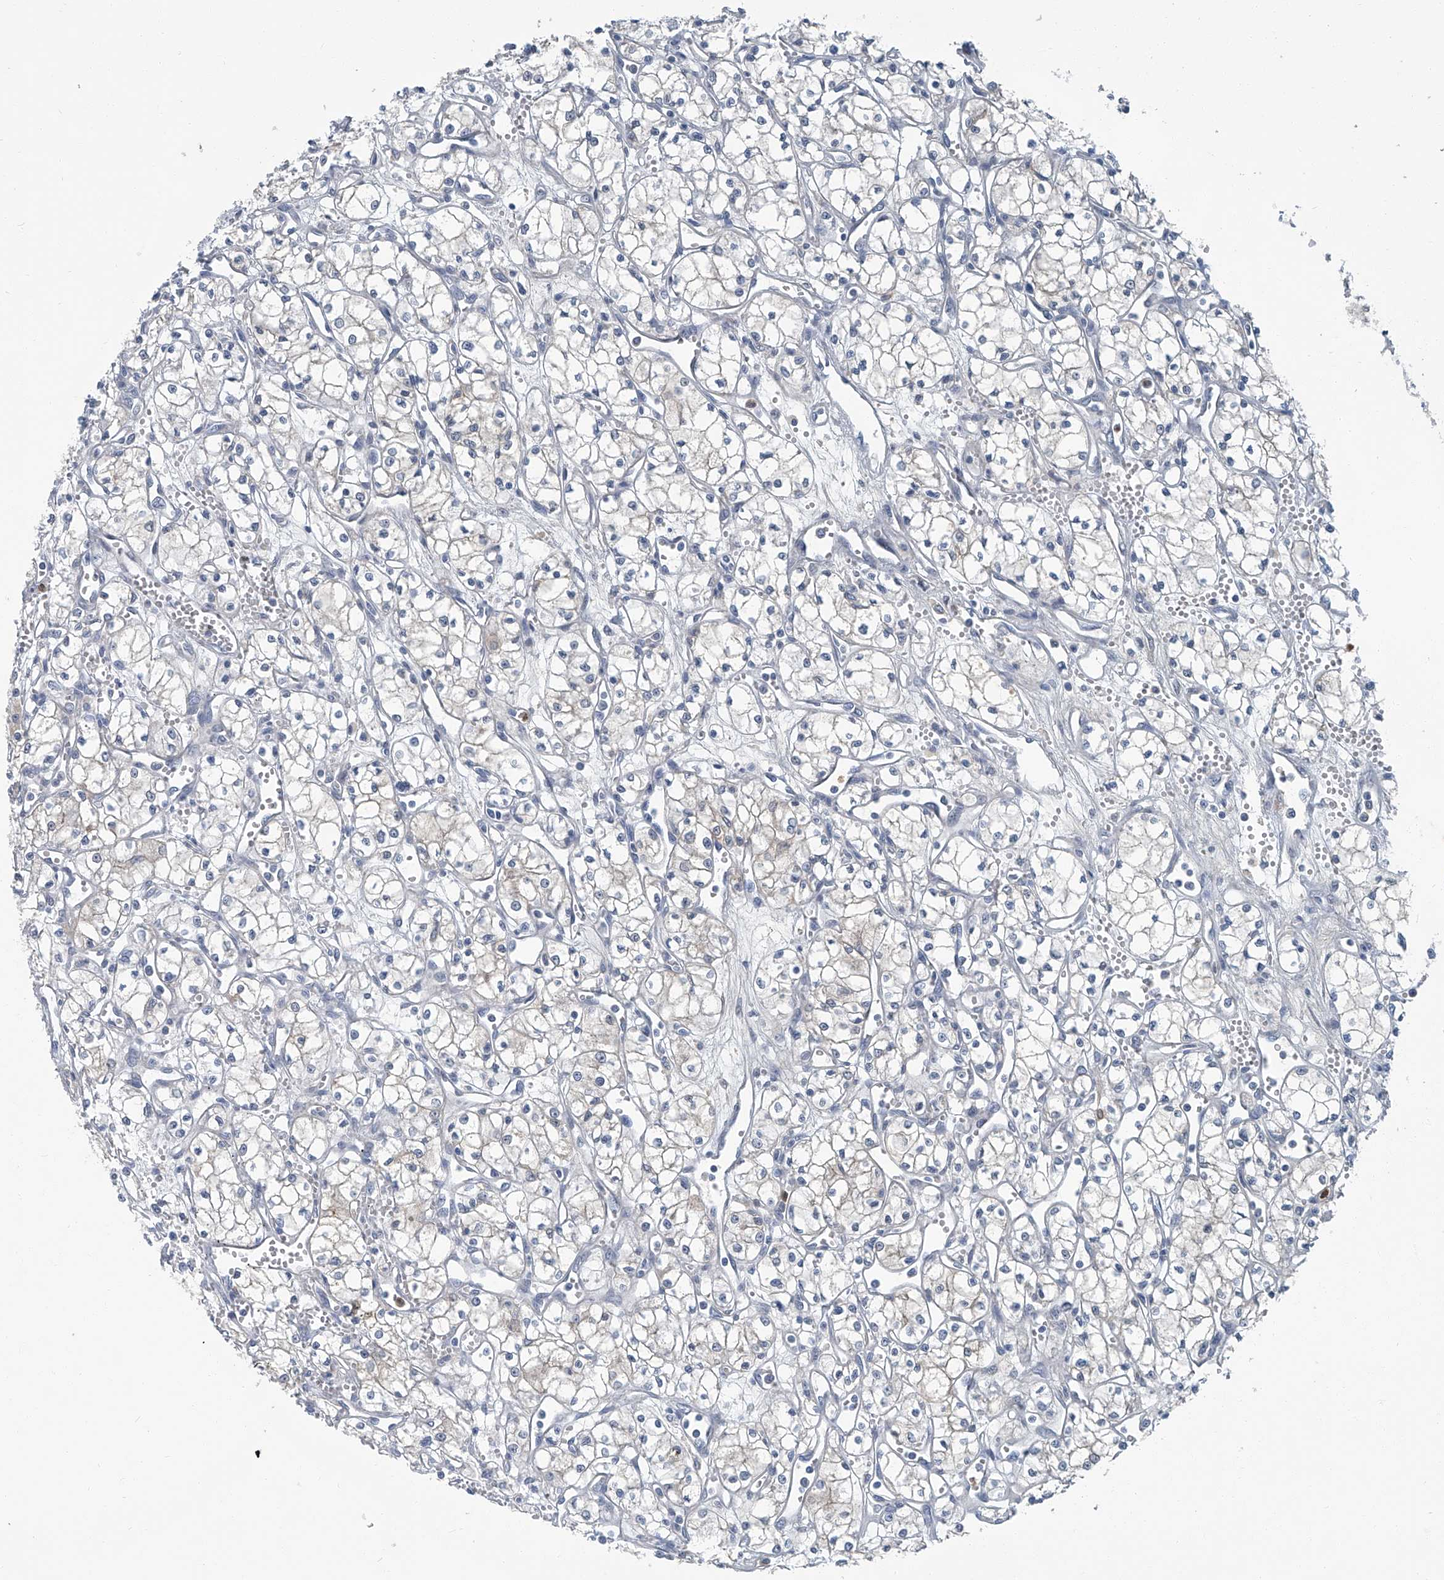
{"staining": {"intensity": "negative", "quantity": "none", "location": "none"}, "tissue": "renal cancer", "cell_type": "Tumor cells", "image_type": "cancer", "snomed": [{"axis": "morphology", "description": "Adenocarcinoma, NOS"}, {"axis": "topography", "description": "Kidney"}], "caption": "A histopathology image of renal adenocarcinoma stained for a protein displays no brown staining in tumor cells.", "gene": "AKNAD1", "patient": {"sex": "male", "age": 59}}